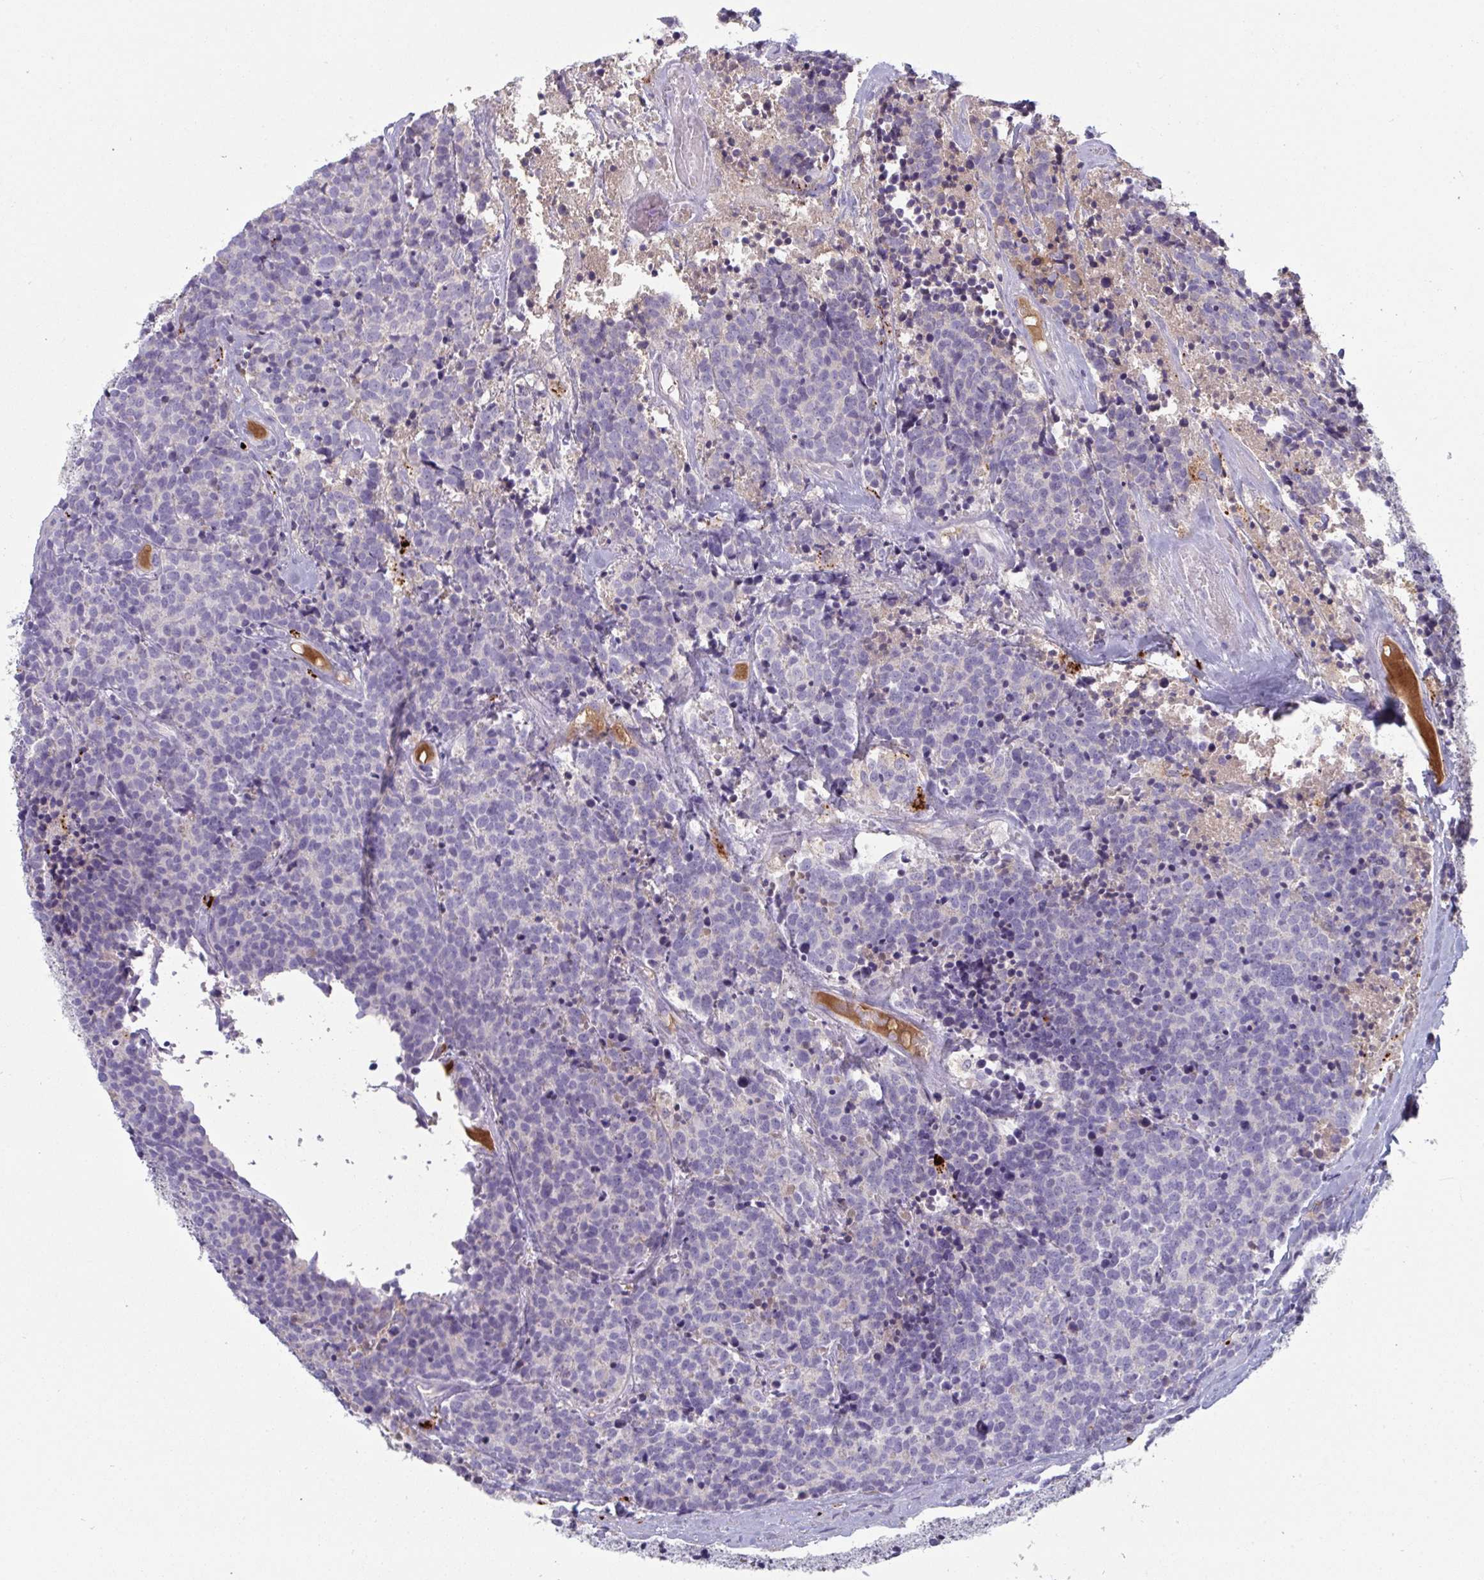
{"staining": {"intensity": "negative", "quantity": "none", "location": "none"}, "tissue": "carcinoid", "cell_type": "Tumor cells", "image_type": "cancer", "snomed": [{"axis": "morphology", "description": "Carcinoid, malignant, NOS"}, {"axis": "topography", "description": "Skin"}], "caption": "Protein analysis of malignant carcinoid demonstrates no significant positivity in tumor cells. (Stains: DAB immunohistochemistry with hematoxylin counter stain, Microscopy: brightfield microscopy at high magnification).", "gene": "HGFAC", "patient": {"sex": "female", "age": 79}}